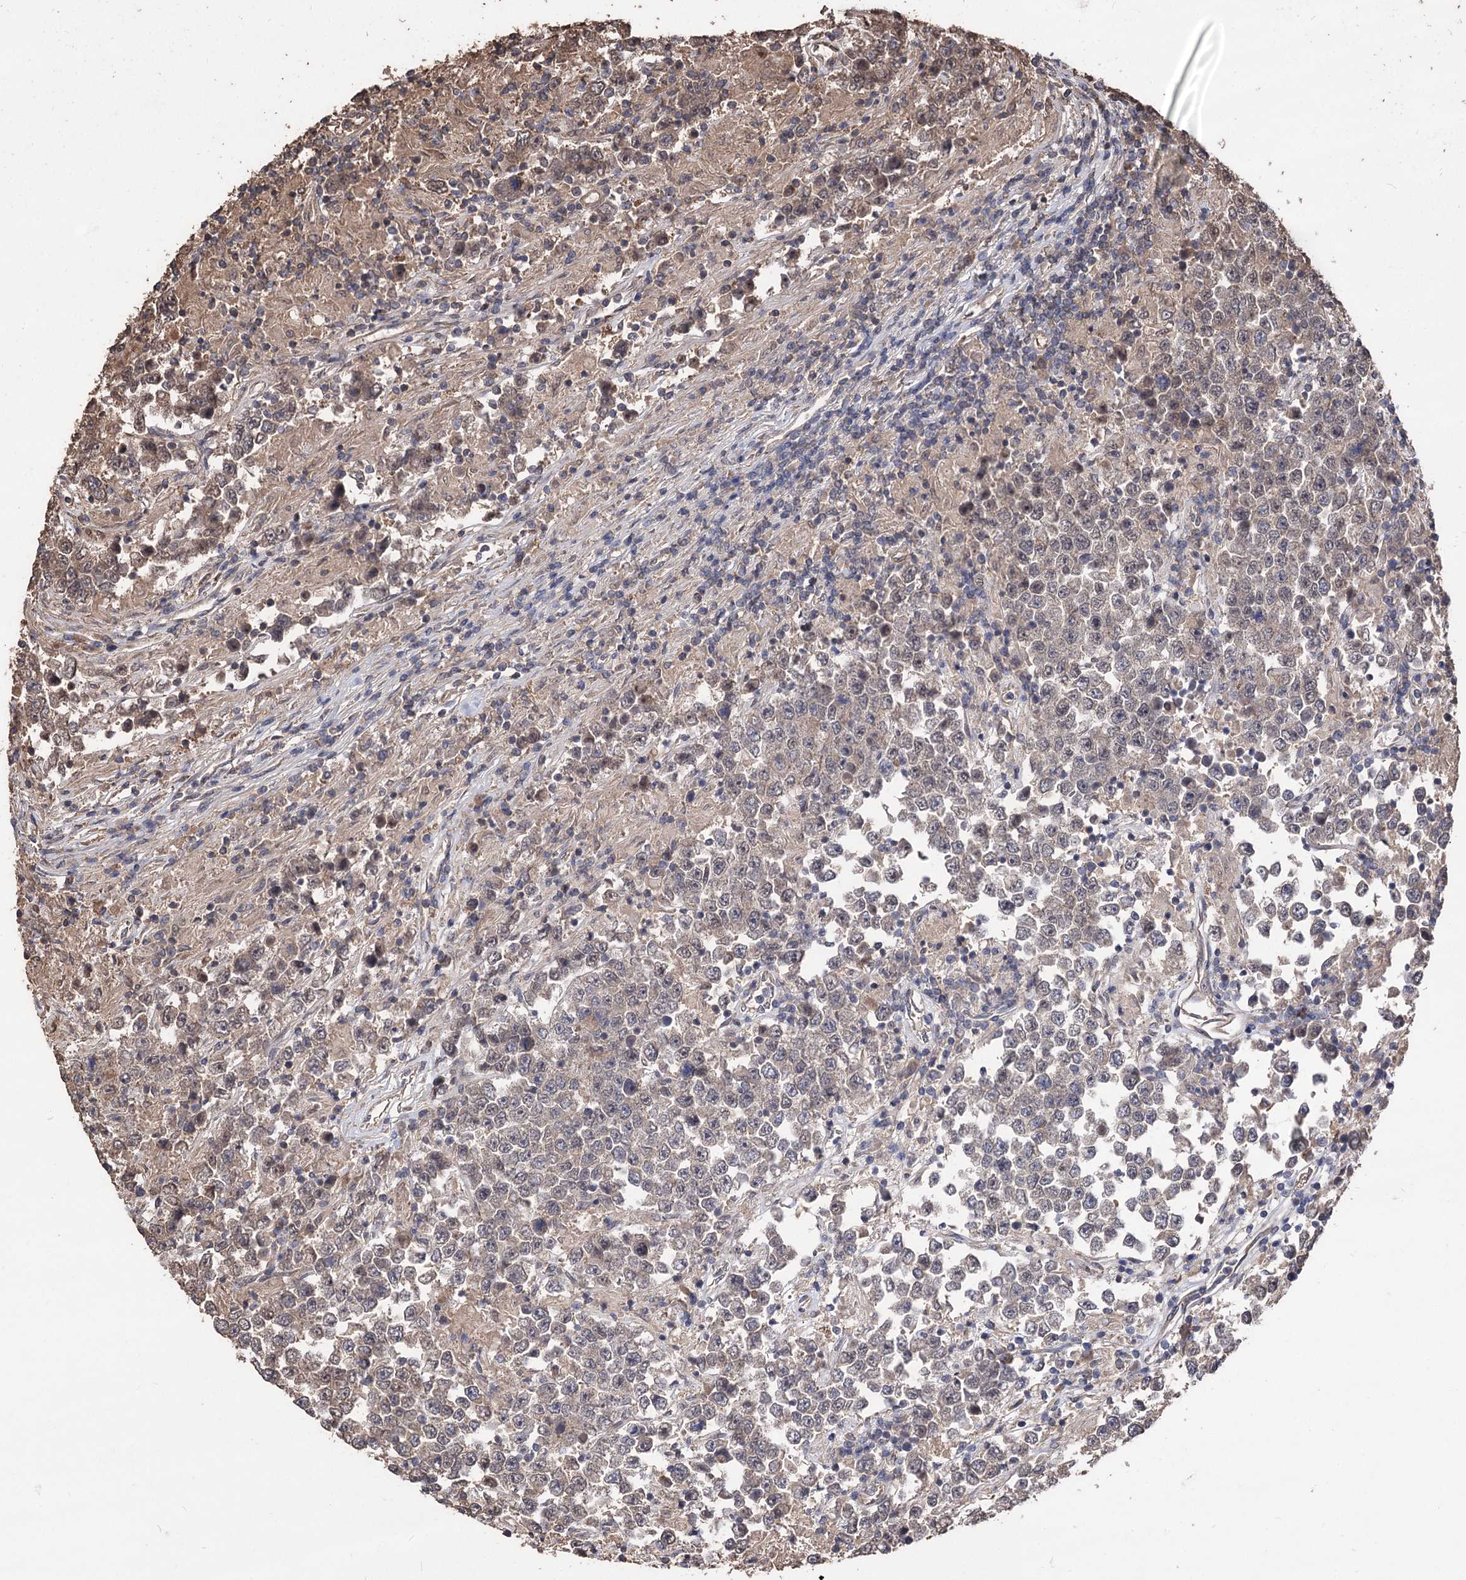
{"staining": {"intensity": "weak", "quantity": "25%-75%", "location": "cytoplasmic/membranous"}, "tissue": "testis cancer", "cell_type": "Tumor cells", "image_type": "cancer", "snomed": [{"axis": "morphology", "description": "Normal tissue, NOS"}, {"axis": "morphology", "description": "Urothelial carcinoma, High grade"}, {"axis": "morphology", "description": "Seminoma, NOS"}, {"axis": "morphology", "description": "Carcinoma, Embryonal, NOS"}, {"axis": "topography", "description": "Urinary bladder"}, {"axis": "topography", "description": "Testis"}], "caption": "Human testis high-grade urothelial carcinoma stained for a protein (brown) reveals weak cytoplasmic/membranous positive expression in approximately 25%-75% of tumor cells.", "gene": "RASSF3", "patient": {"sex": "male", "age": 41}}